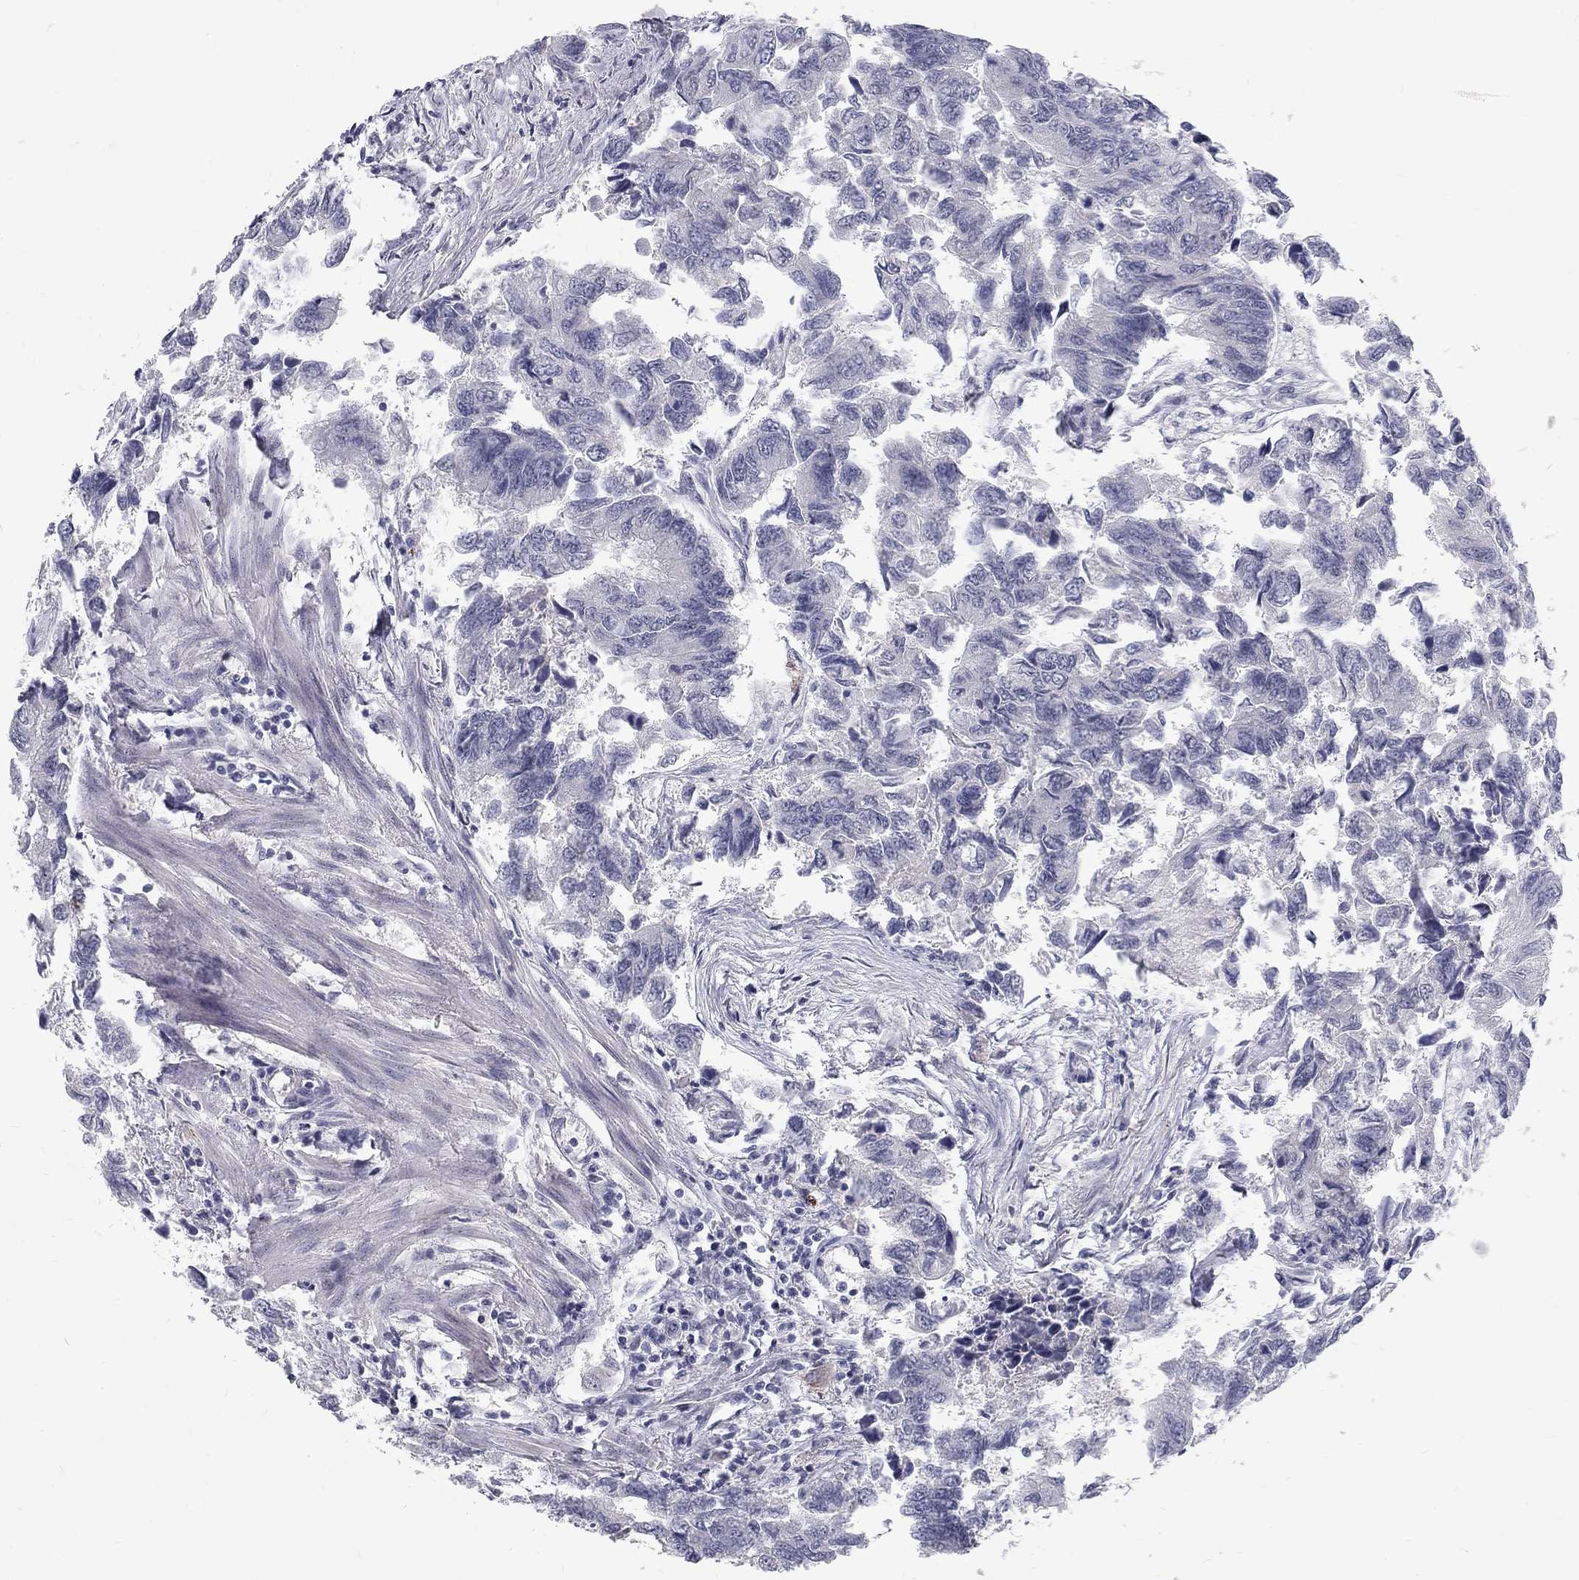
{"staining": {"intensity": "negative", "quantity": "none", "location": "none"}, "tissue": "colorectal cancer", "cell_type": "Tumor cells", "image_type": "cancer", "snomed": [{"axis": "morphology", "description": "Adenocarcinoma, NOS"}, {"axis": "topography", "description": "Colon"}], "caption": "Immunohistochemical staining of human colorectal cancer (adenocarcinoma) demonstrates no significant positivity in tumor cells.", "gene": "NOS1", "patient": {"sex": "female", "age": 65}}